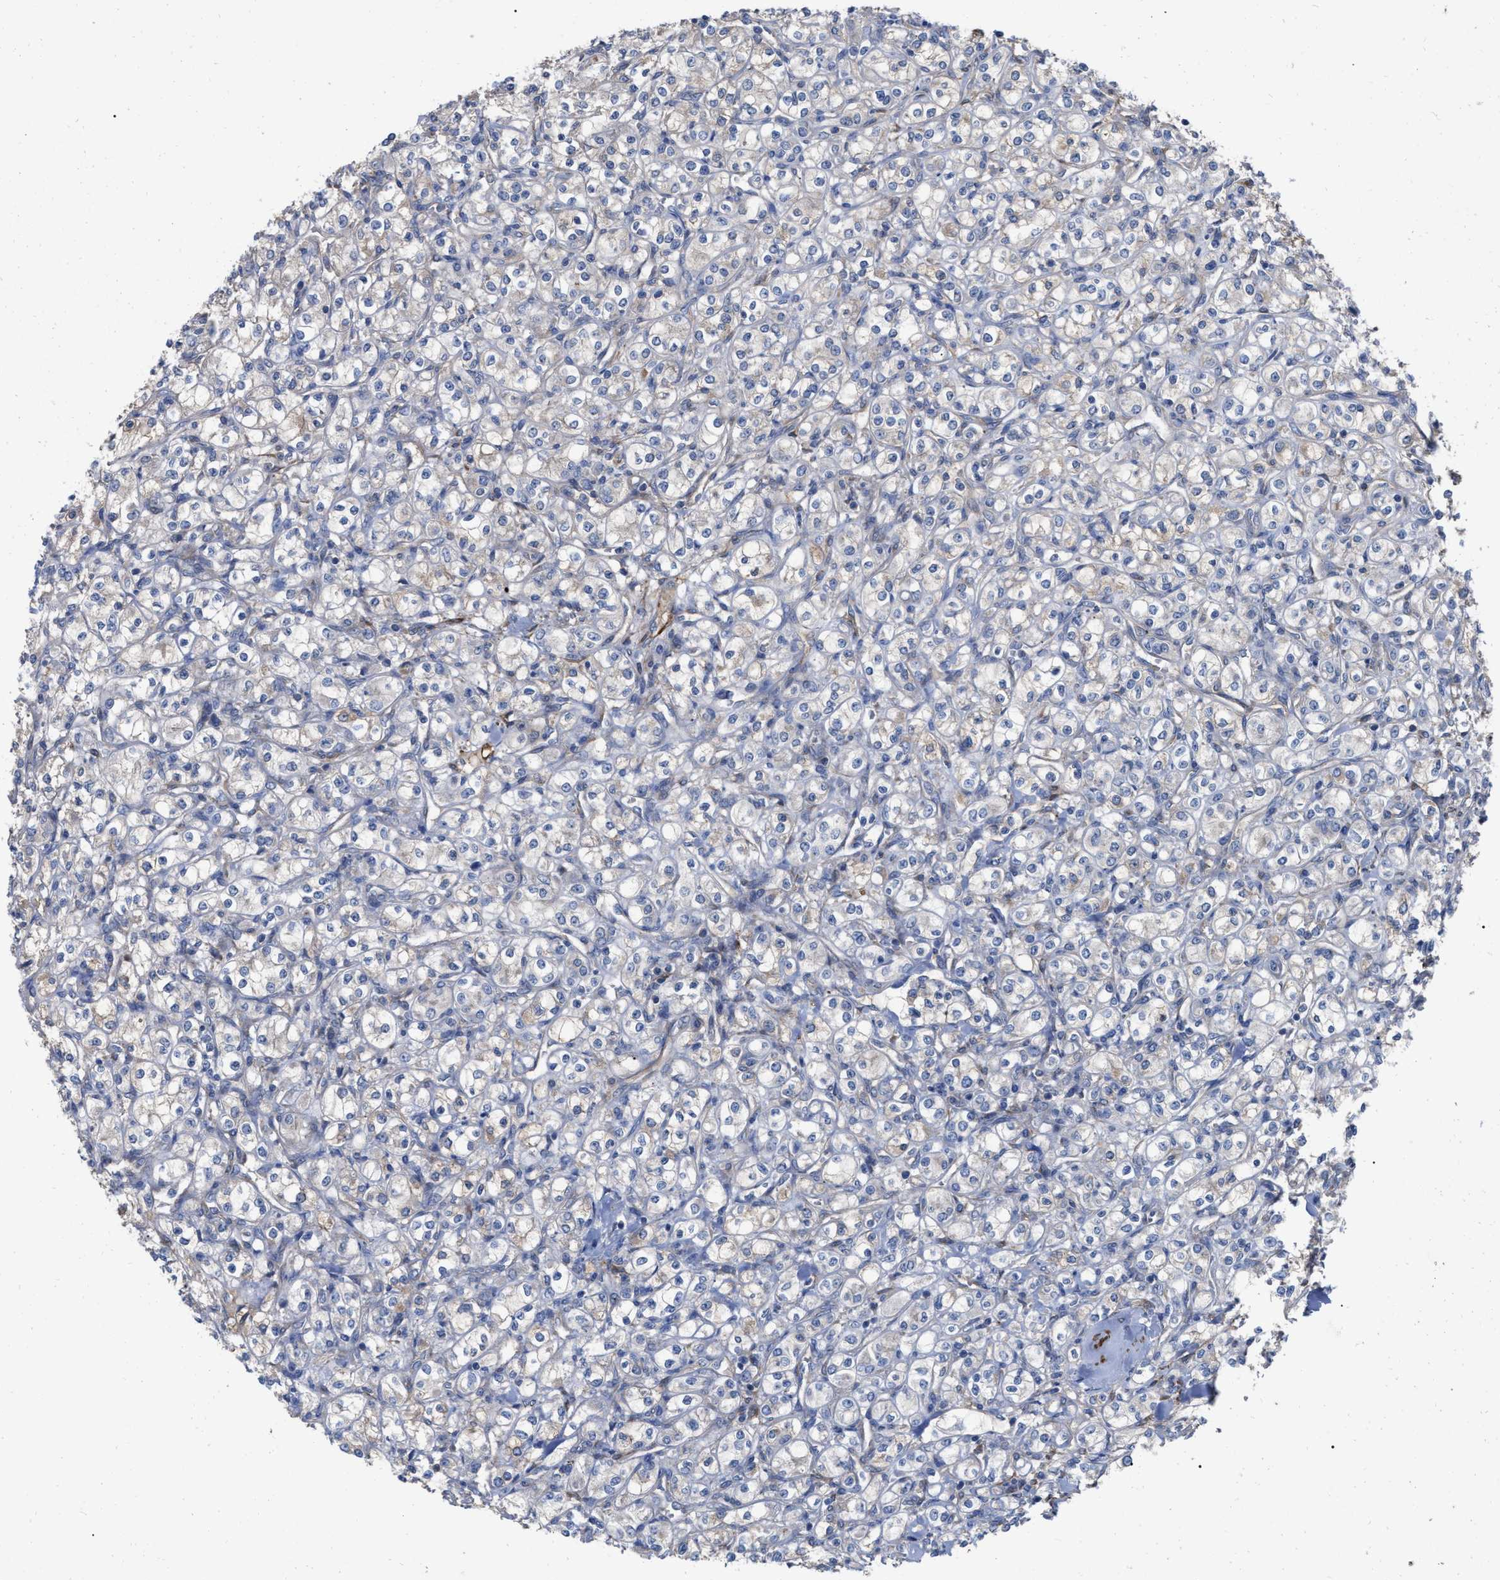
{"staining": {"intensity": "weak", "quantity": "<25%", "location": "cytoplasmic/membranous"}, "tissue": "renal cancer", "cell_type": "Tumor cells", "image_type": "cancer", "snomed": [{"axis": "morphology", "description": "Adenocarcinoma, NOS"}, {"axis": "topography", "description": "Kidney"}], "caption": "IHC micrograph of neoplastic tissue: human renal cancer stained with DAB (3,3'-diaminobenzidine) displays no significant protein staining in tumor cells.", "gene": "RABEP1", "patient": {"sex": "male", "age": 77}}